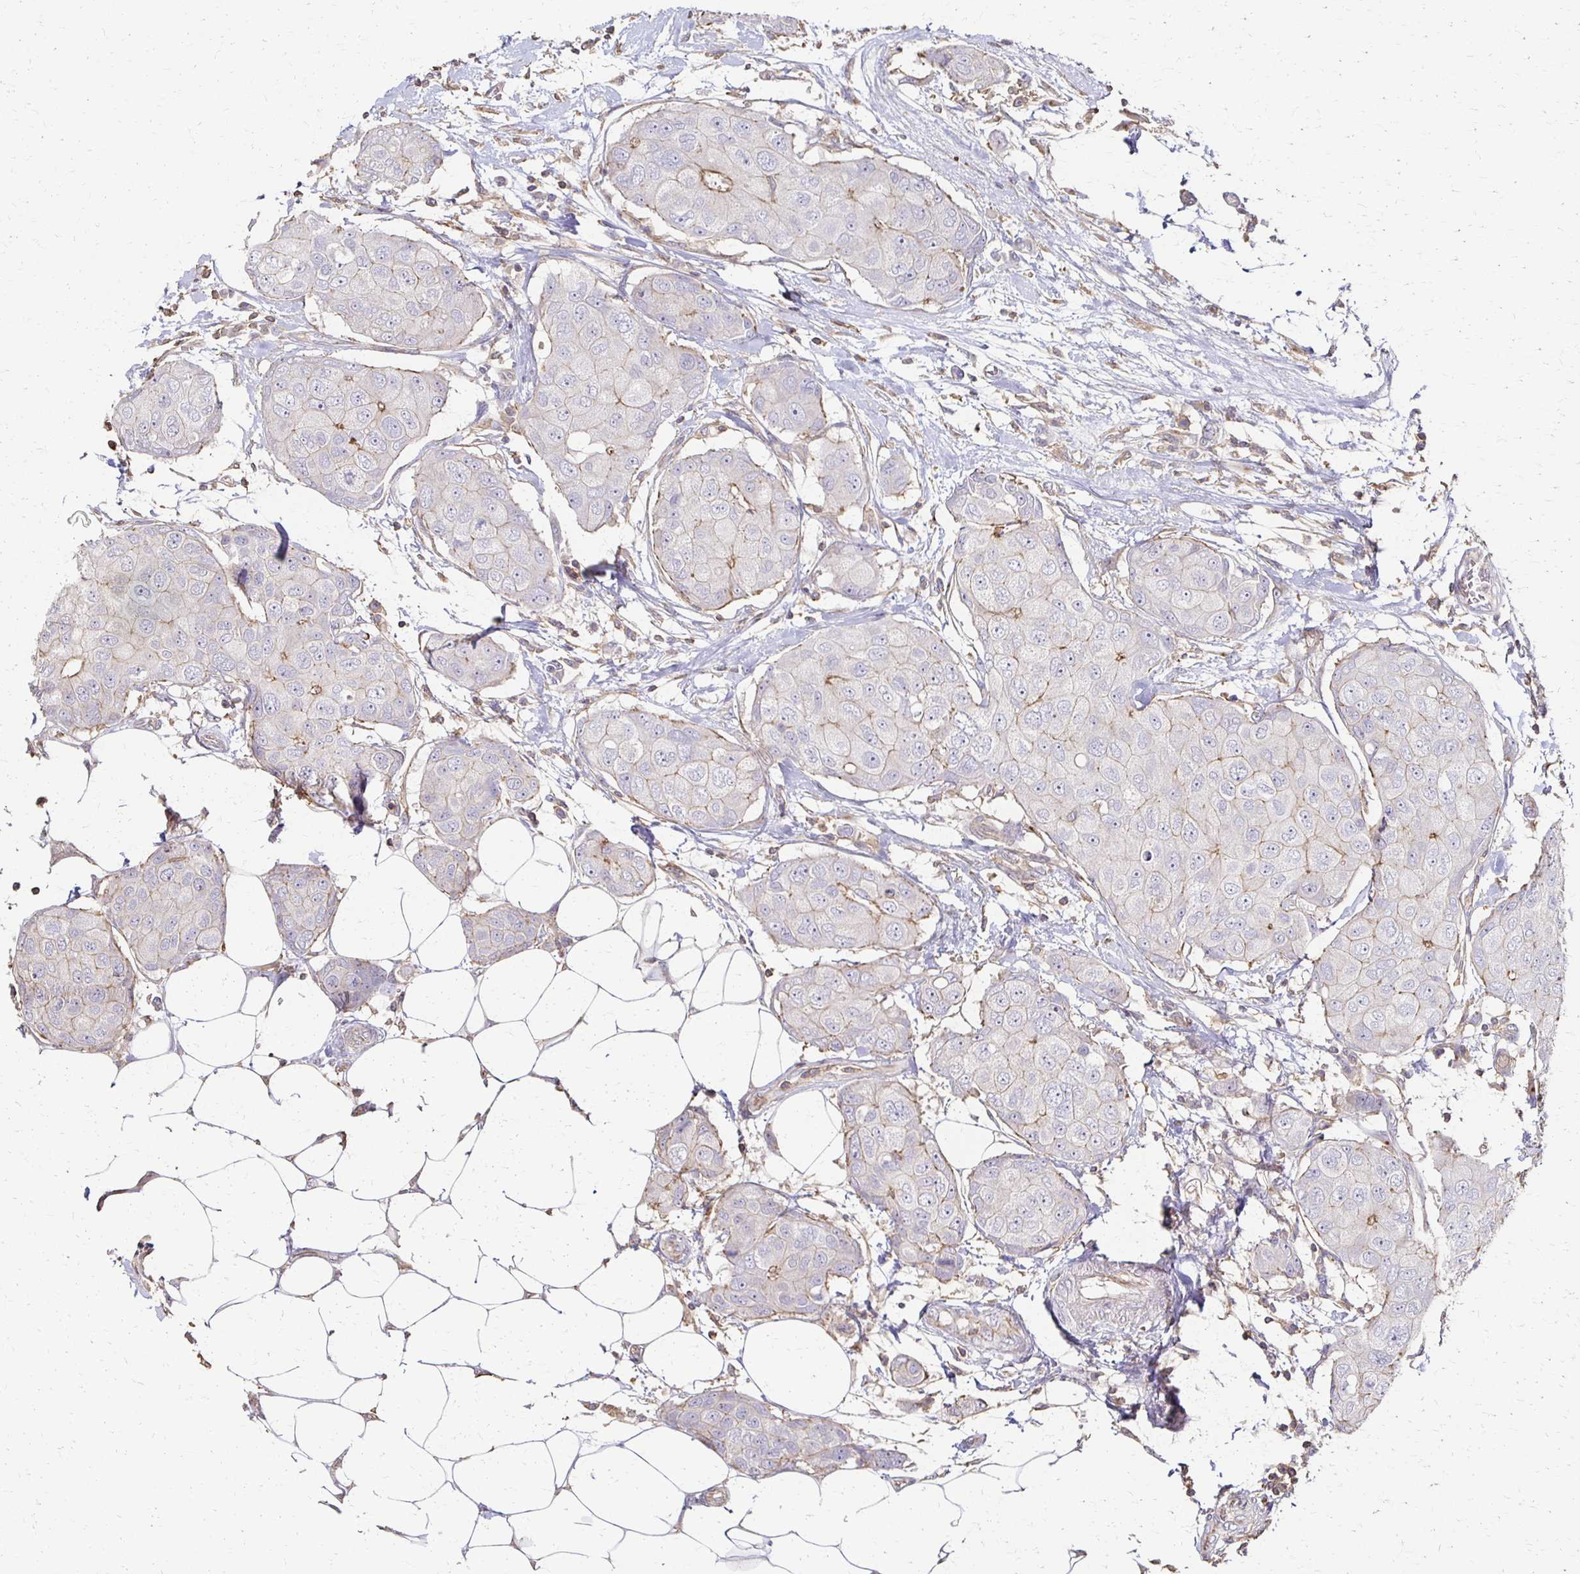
{"staining": {"intensity": "weak", "quantity": "<25%", "location": "cytoplasmic/membranous"}, "tissue": "breast cancer", "cell_type": "Tumor cells", "image_type": "cancer", "snomed": [{"axis": "morphology", "description": "Duct carcinoma"}, {"axis": "topography", "description": "Breast"}, {"axis": "topography", "description": "Lymph node"}], "caption": "A histopathology image of breast cancer stained for a protein reveals no brown staining in tumor cells.", "gene": "C1QTNF7", "patient": {"sex": "female", "age": 80}}